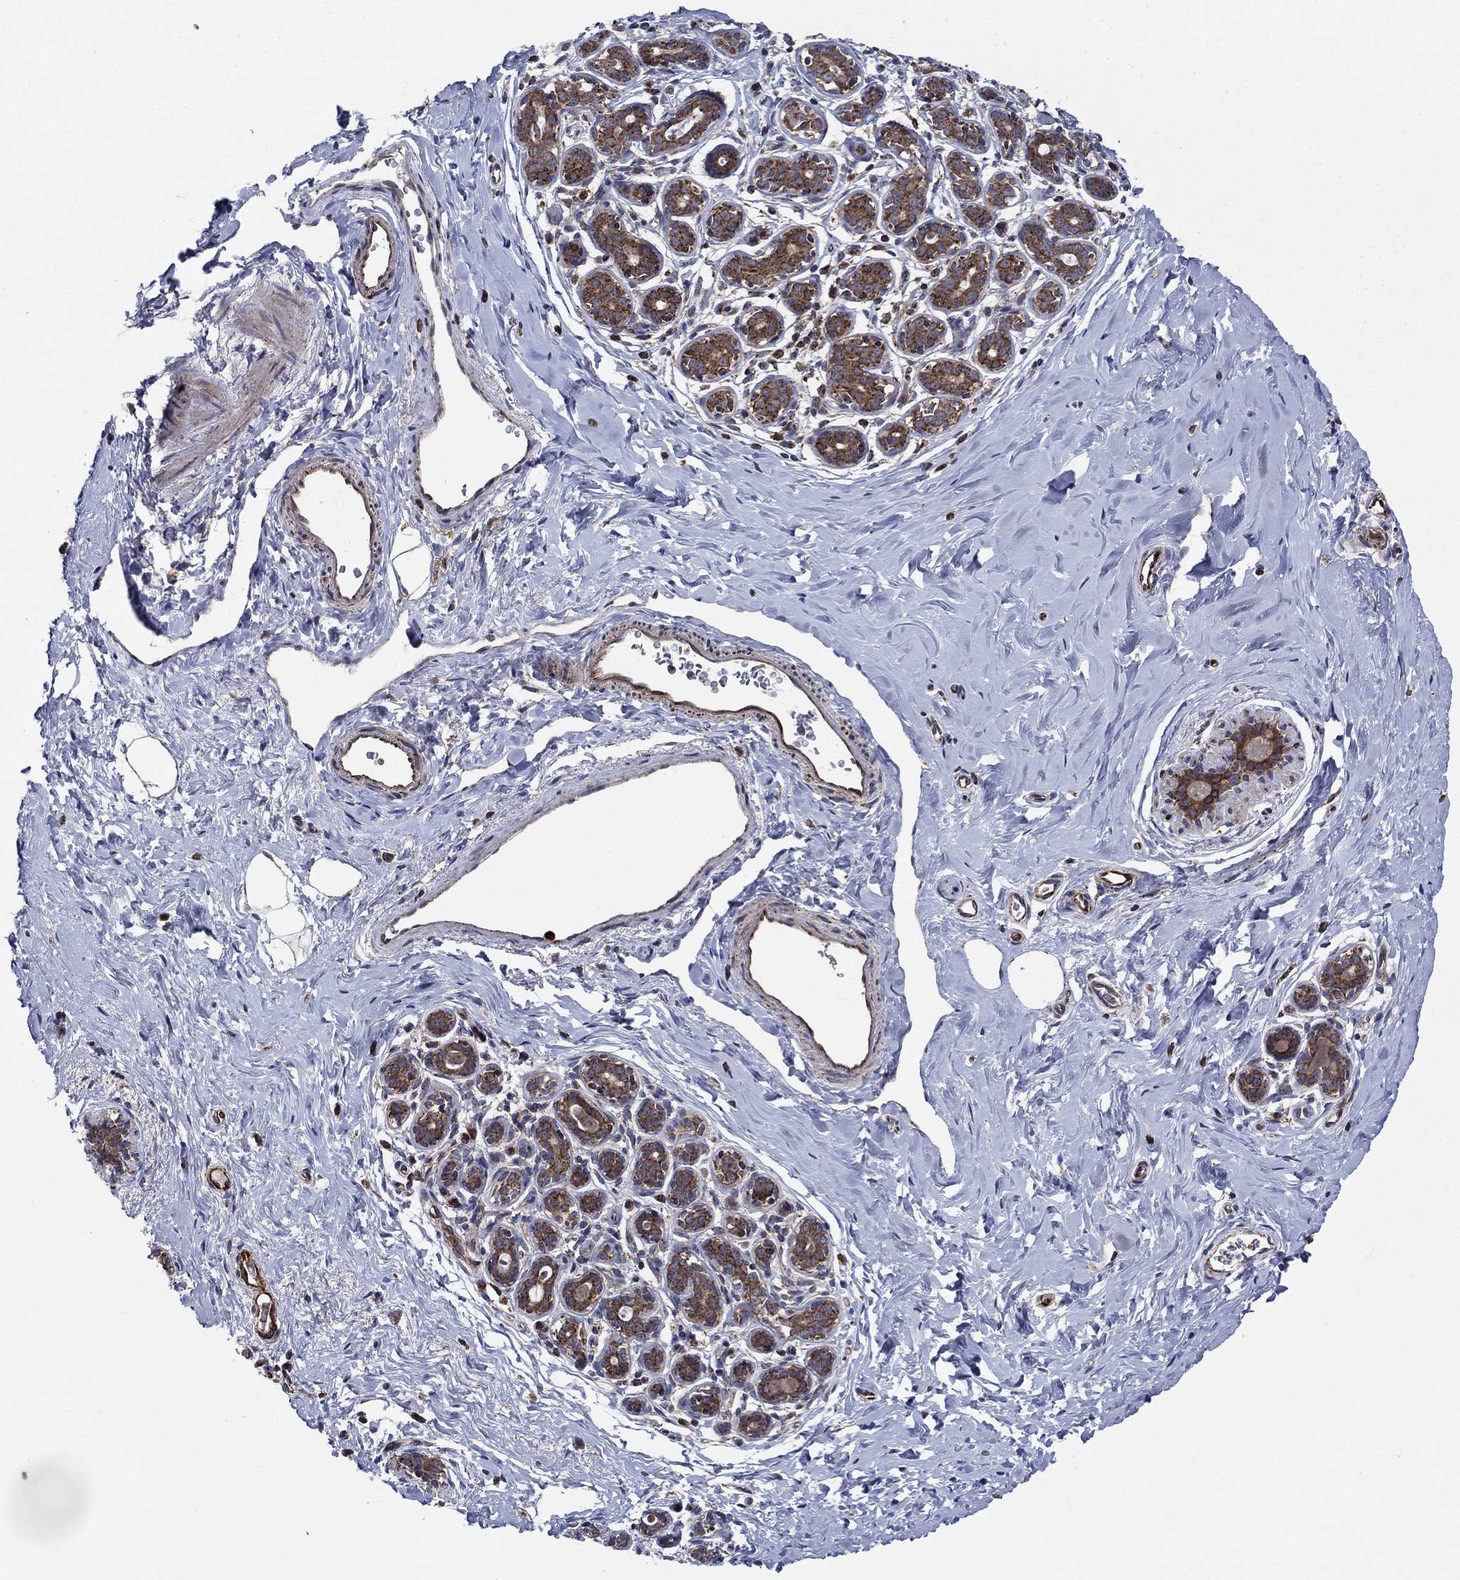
{"staining": {"intensity": "negative", "quantity": "none", "location": "none"}, "tissue": "breast", "cell_type": "Adipocytes", "image_type": "normal", "snomed": [{"axis": "morphology", "description": "Normal tissue, NOS"}, {"axis": "topography", "description": "Skin"}, {"axis": "topography", "description": "Breast"}], "caption": "Immunohistochemical staining of normal human breast reveals no significant expression in adipocytes.", "gene": "RNF19B", "patient": {"sex": "female", "age": 43}}